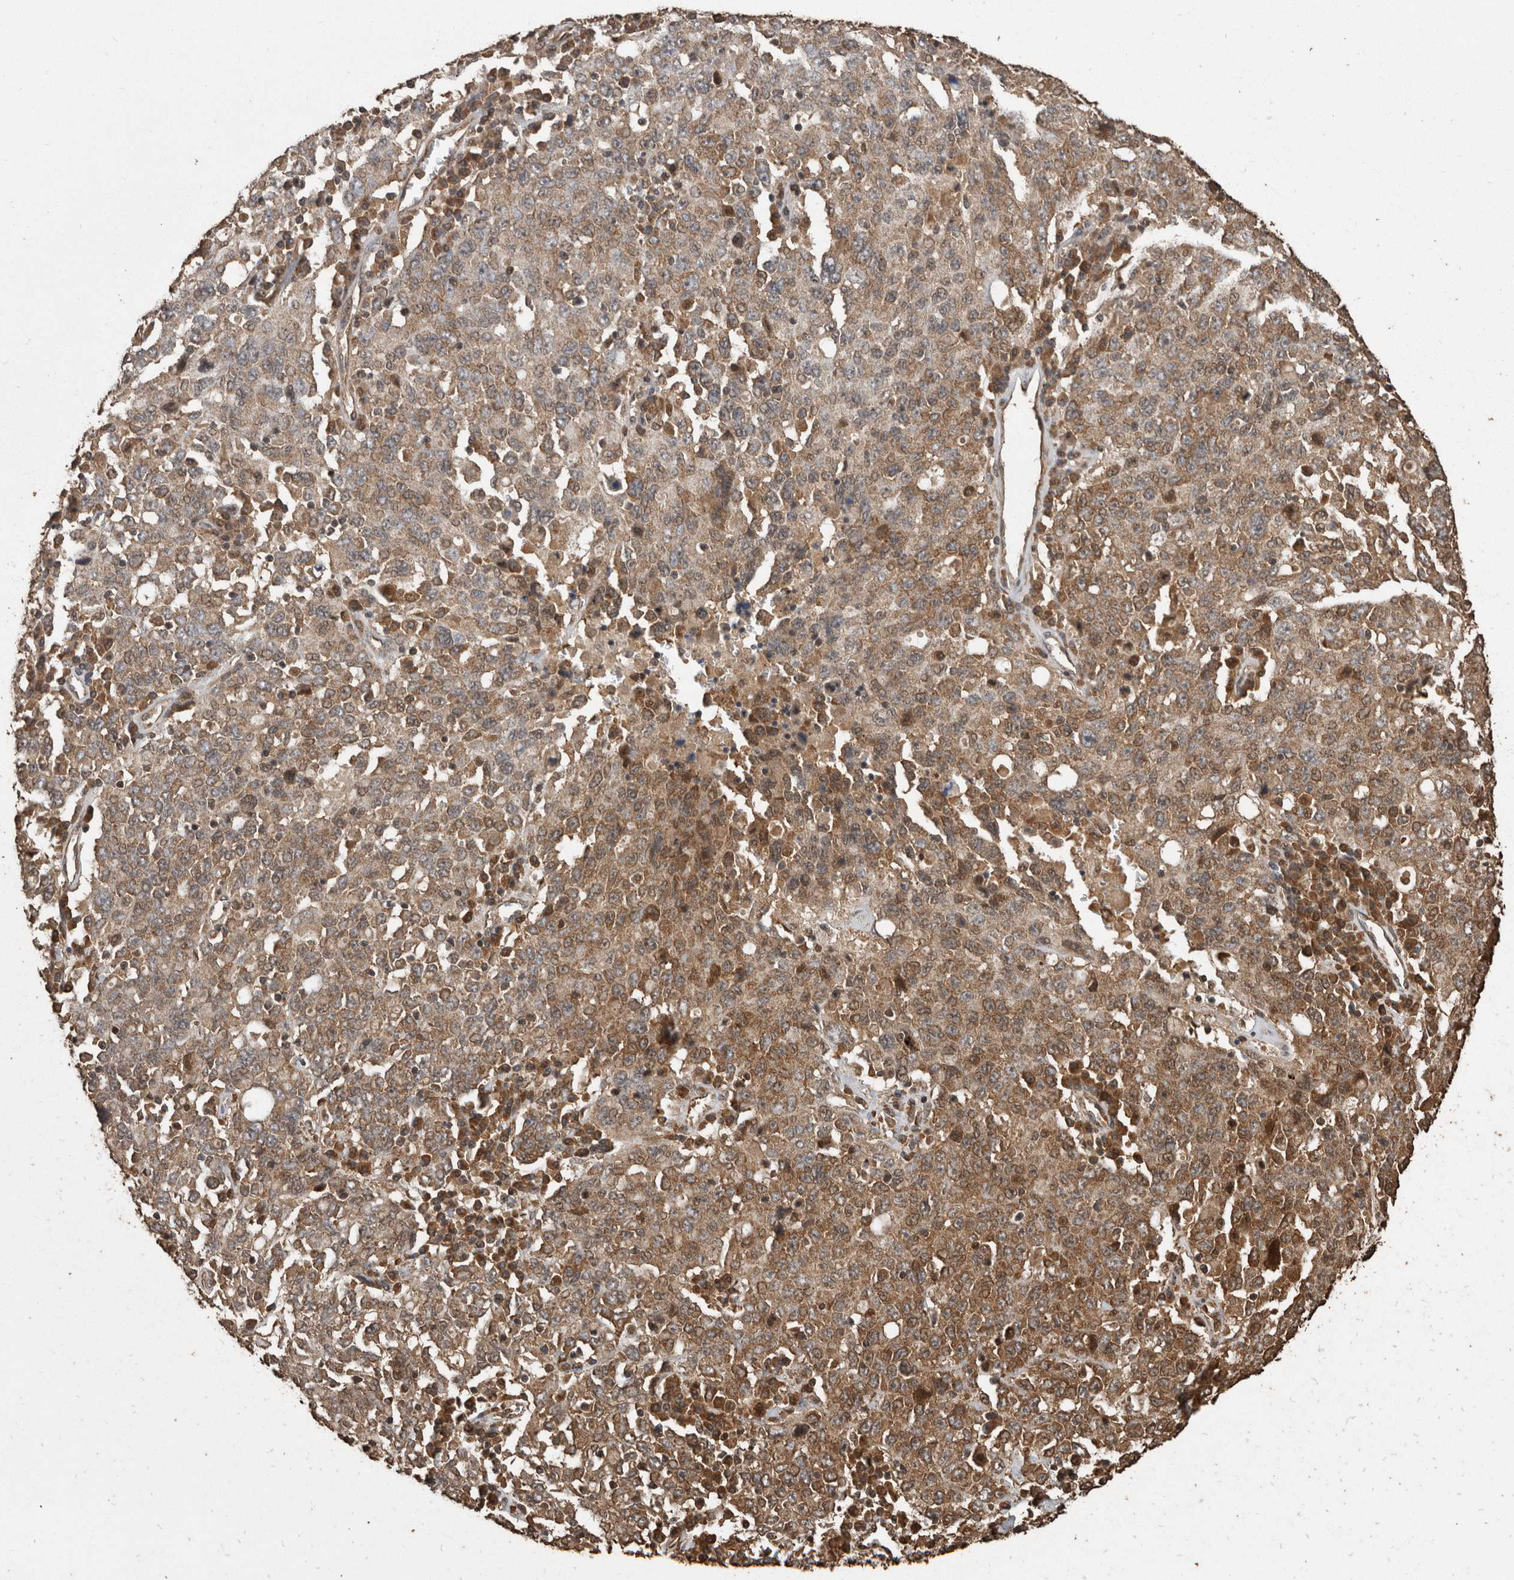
{"staining": {"intensity": "moderate", "quantity": ">75%", "location": "cytoplasmic/membranous"}, "tissue": "ovarian cancer", "cell_type": "Tumor cells", "image_type": "cancer", "snomed": [{"axis": "morphology", "description": "Carcinoma, endometroid"}, {"axis": "topography", "description": "Ovary"}], "caption": "Immunohistochemistry of ovarian cancer (endometroid carcinoma) exhibits medium levels of moderate cytoplasmic/membranous positivity in approximately >75% of tumor cells.", "gene": "PINK1", "patient": {"sex": "female", "age": 62}}